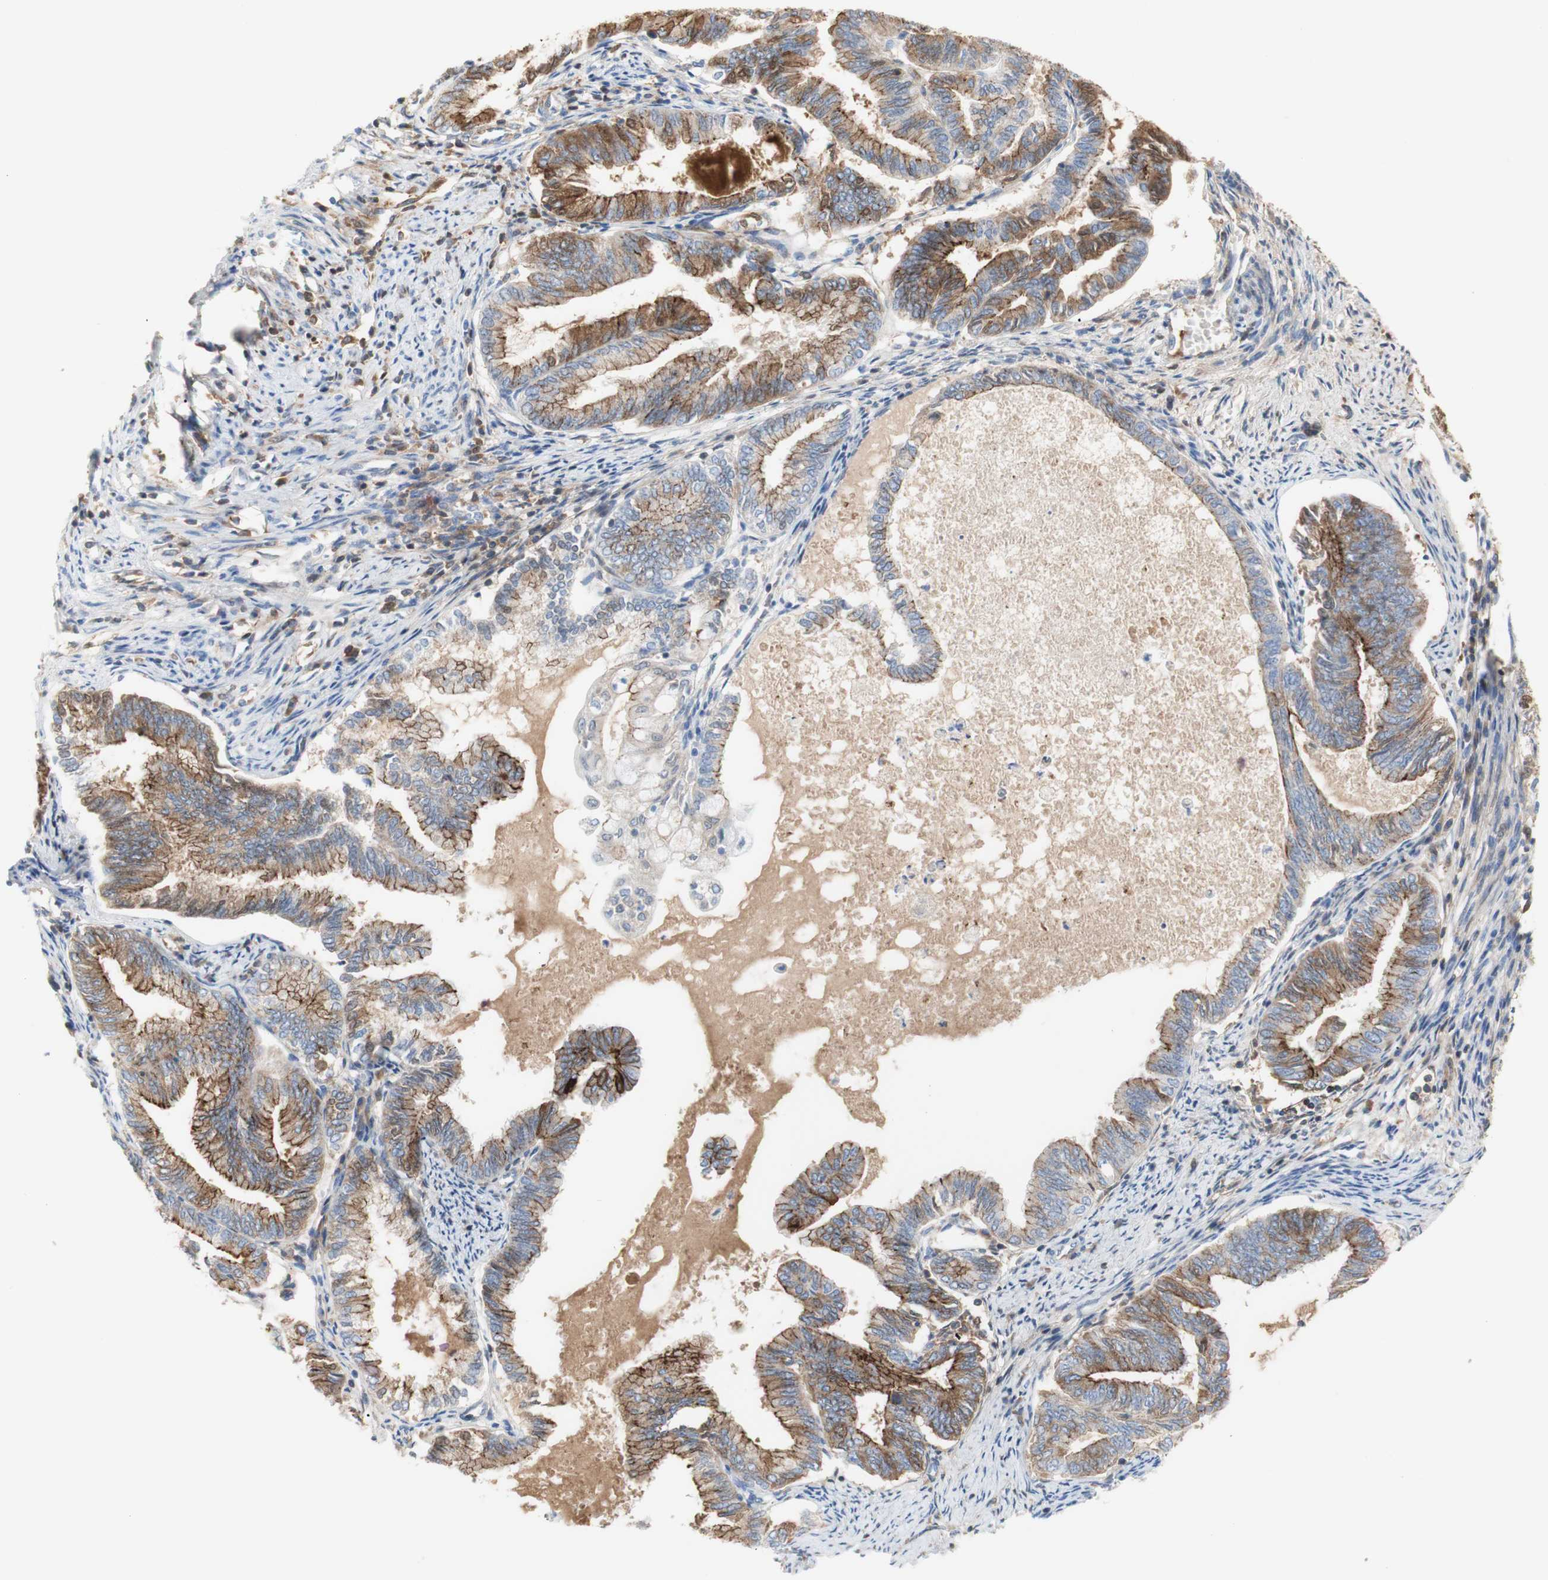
{"staining": {"intensity": "moderate", "quantity": "25%-75%", "location": "cytoplasmic/membranous"}, "tissue": "endometrial cancer", "cell_type": "Tumor cells", "image_type": "cancer", "snomed": [{"axis": "morphology", "description": "Adenocarcinoma, NOS"}, {"axis": "topography", "description": "Endometrium"}], "caption": "Immunohistochemistry (IHC) micrograph of human adenocarcinoma (endometrial) stained for a protein (brown), which demonstrates medium levels of moderate cytoplasmic/membranous positivity in approximately 25%-75% of tumor cells.", "gene": "DSC2", "patient": {"sex": "female", "age": 86}}